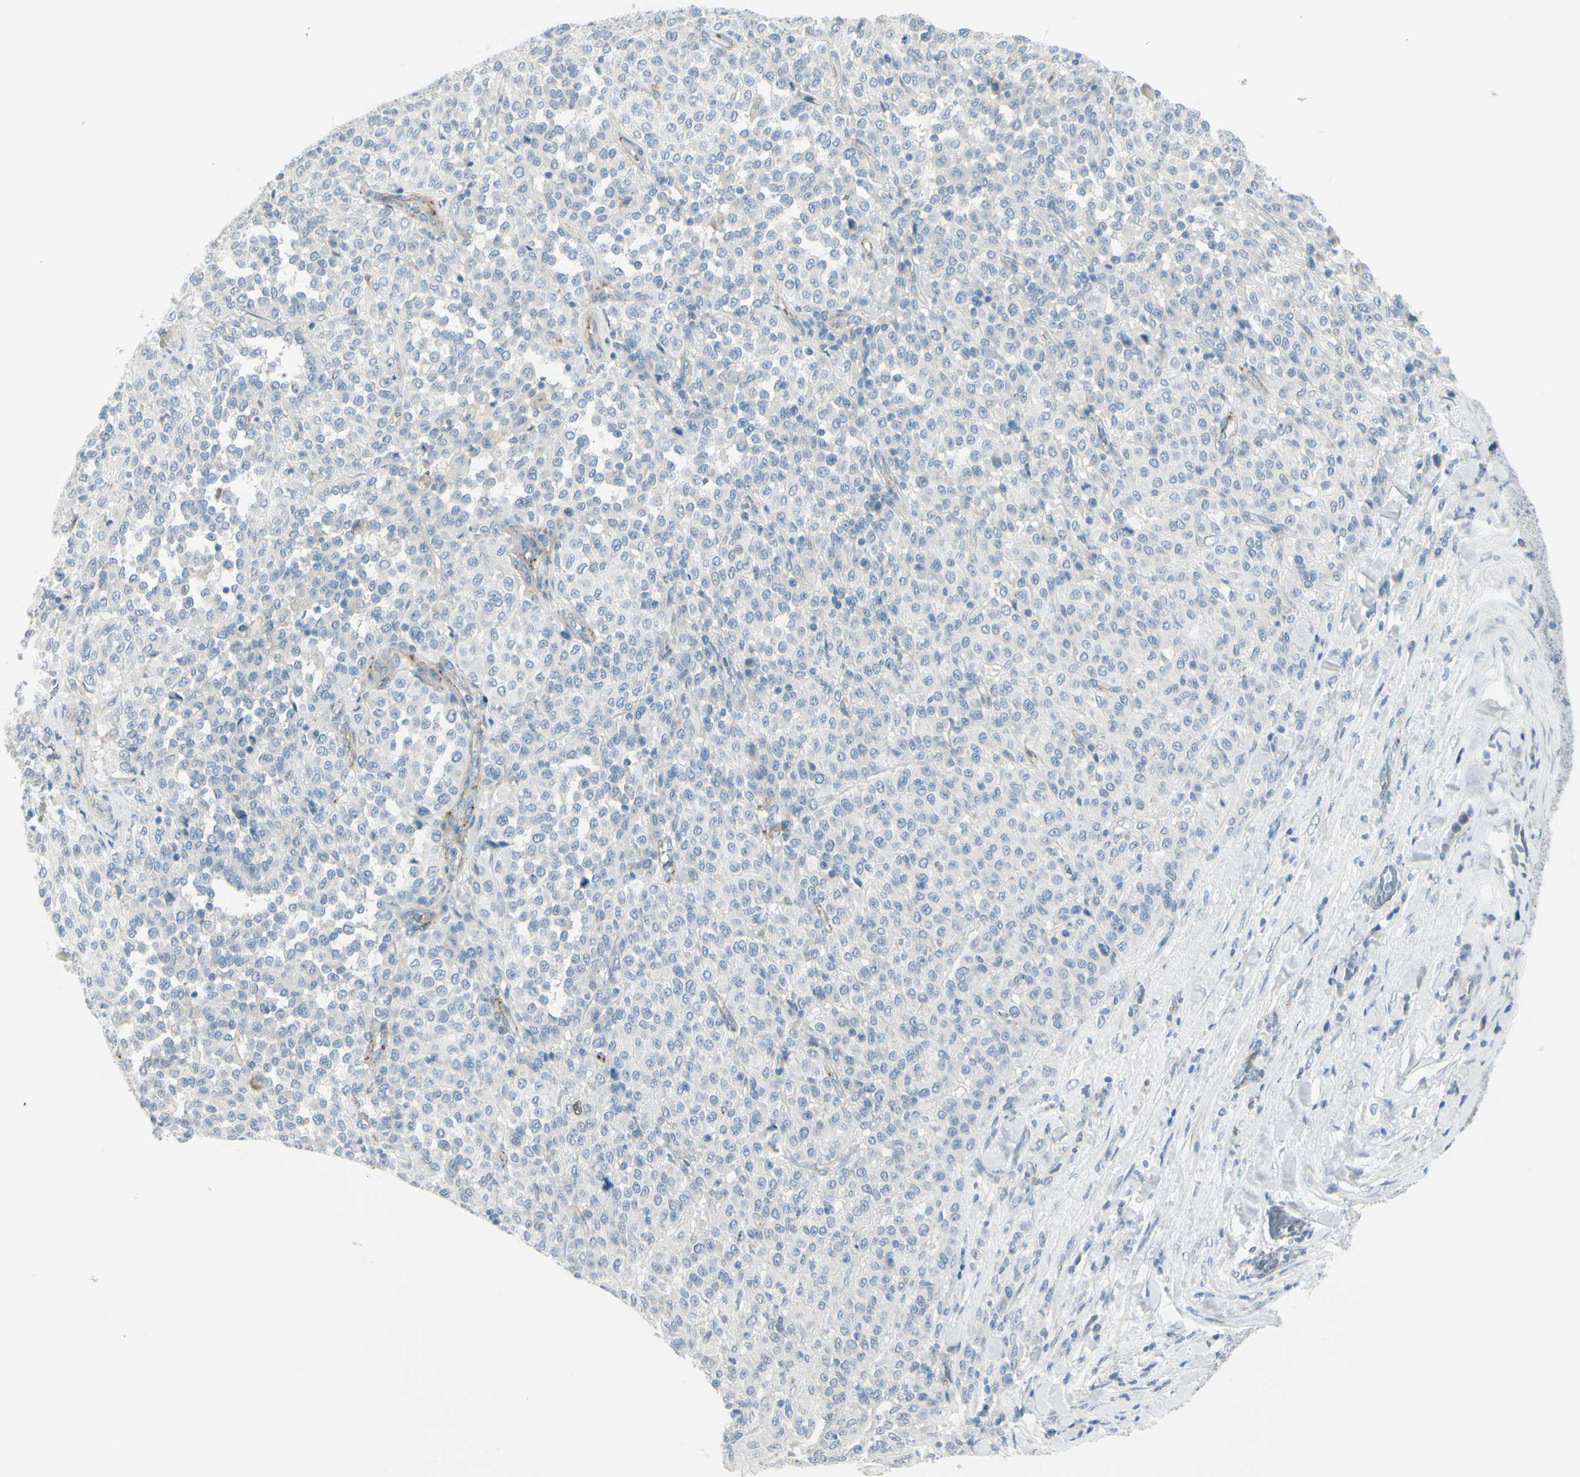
{"staining": {"intensity": "negative", "quantity": "none", "location": "none"}, "tissue": "melanoma", "cell_type": "Tumor cells", "image_type": "cancer", "snomed": [{"axis": "morphology", "description": "Malignant melanoma, Metastatic site"}, {"axis": "topography", "description": "Pancreas"}], "caption": "A photomicrograph of human melanoma is negative for staining in tumor cells. The staining was performed using DAB to visualize the protein expression in brown, while the nuclei were stained in blue with hematoxylin (Magnification: 20x).", "gene": "GPR34", "patient": {"sex": "female", "age": 30}}